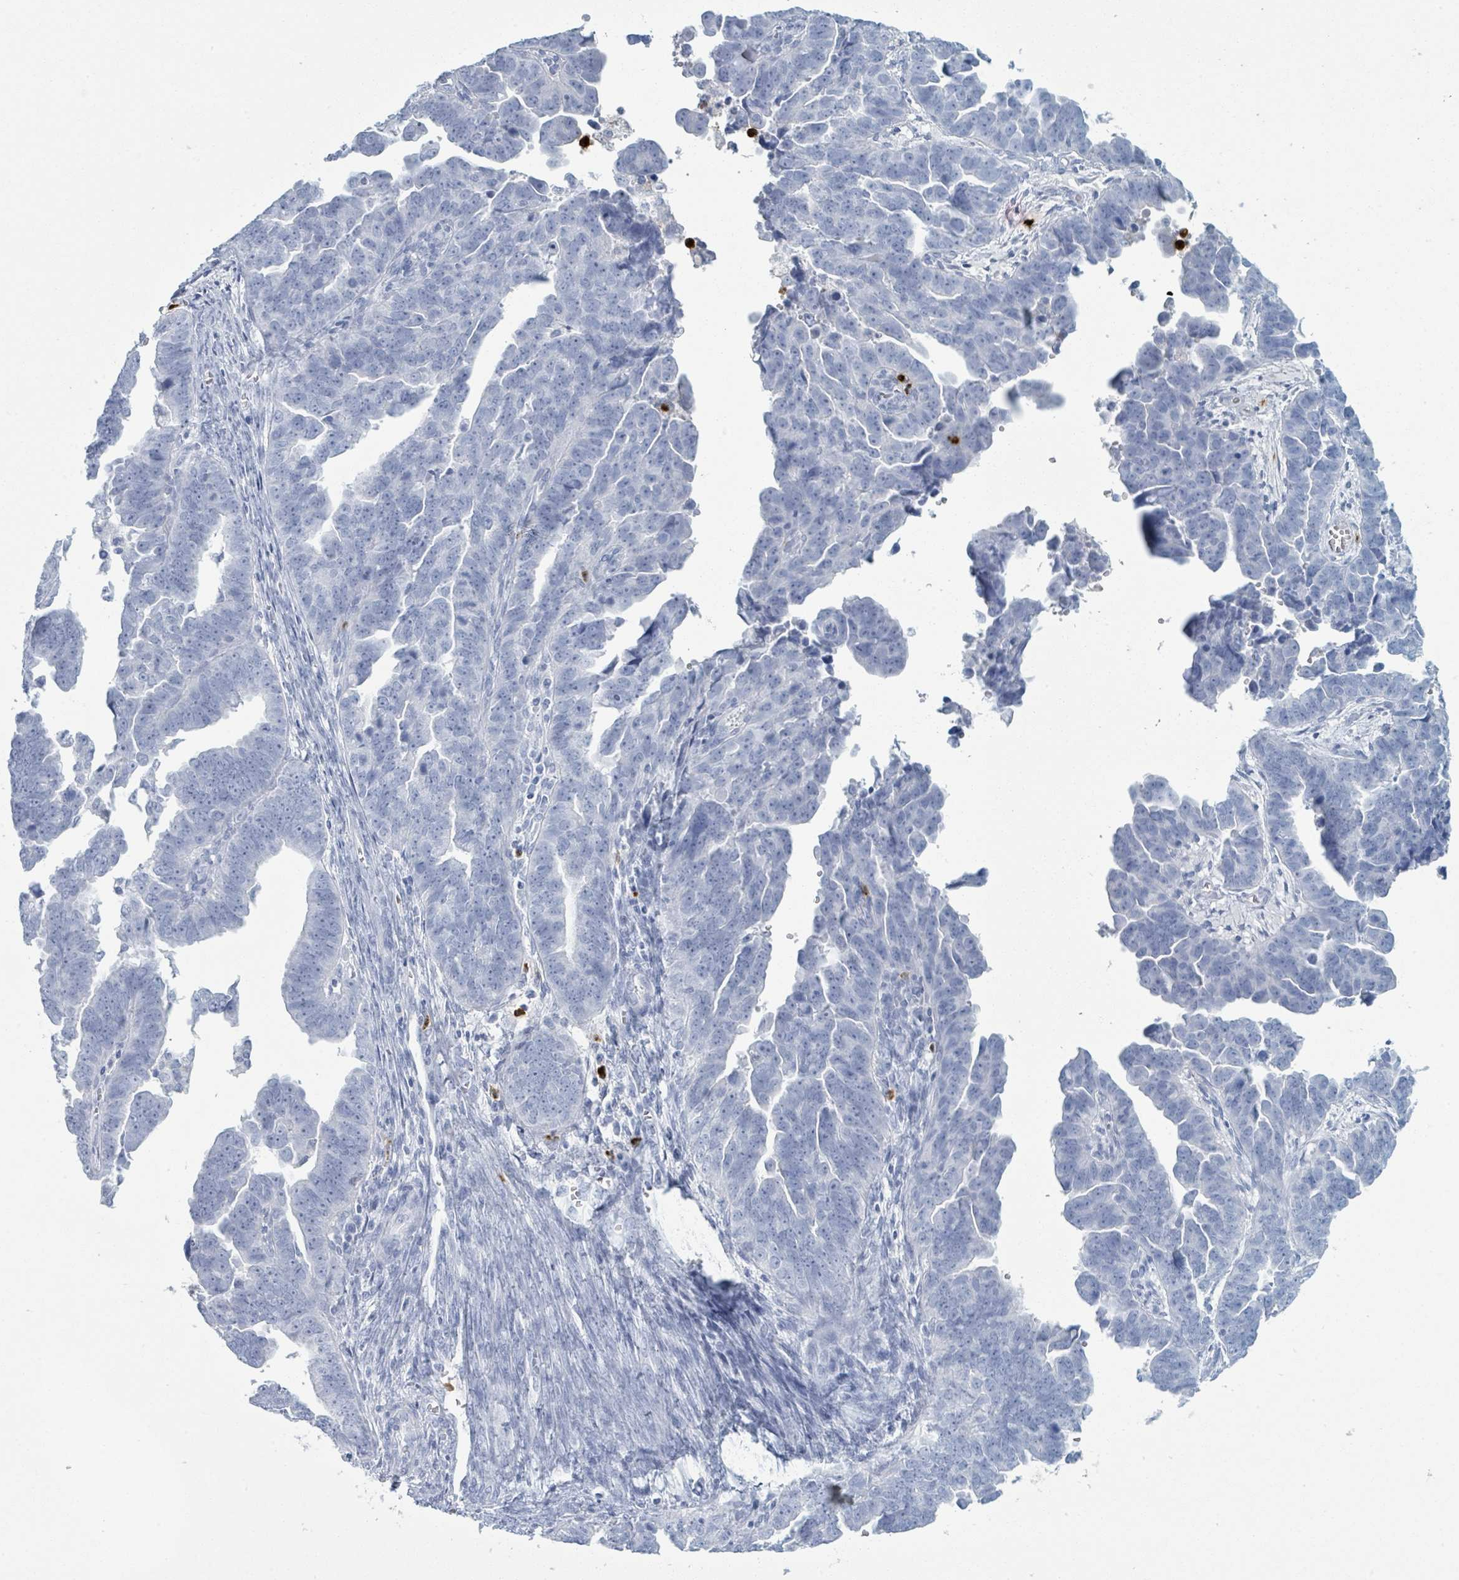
{"staining": {"intensity": "negative", "quantity": "none", "location": "none"}, "tissue": "endometrial cancer", "cell_type": "Tumor cells", "image_type": "cancer", "snomed": [{"axis": "morphology", "description": "Adenocarcinoma, NOS"}, {"axis": "topography", "description": "Endometrium"}], "caption": "Immunohistochemistry of endometrial cancer (adenocarcinoma) shows no staining in tumor cells.", "gene": "DEFA4", "patient": {"sex": "female", "age": 75}}